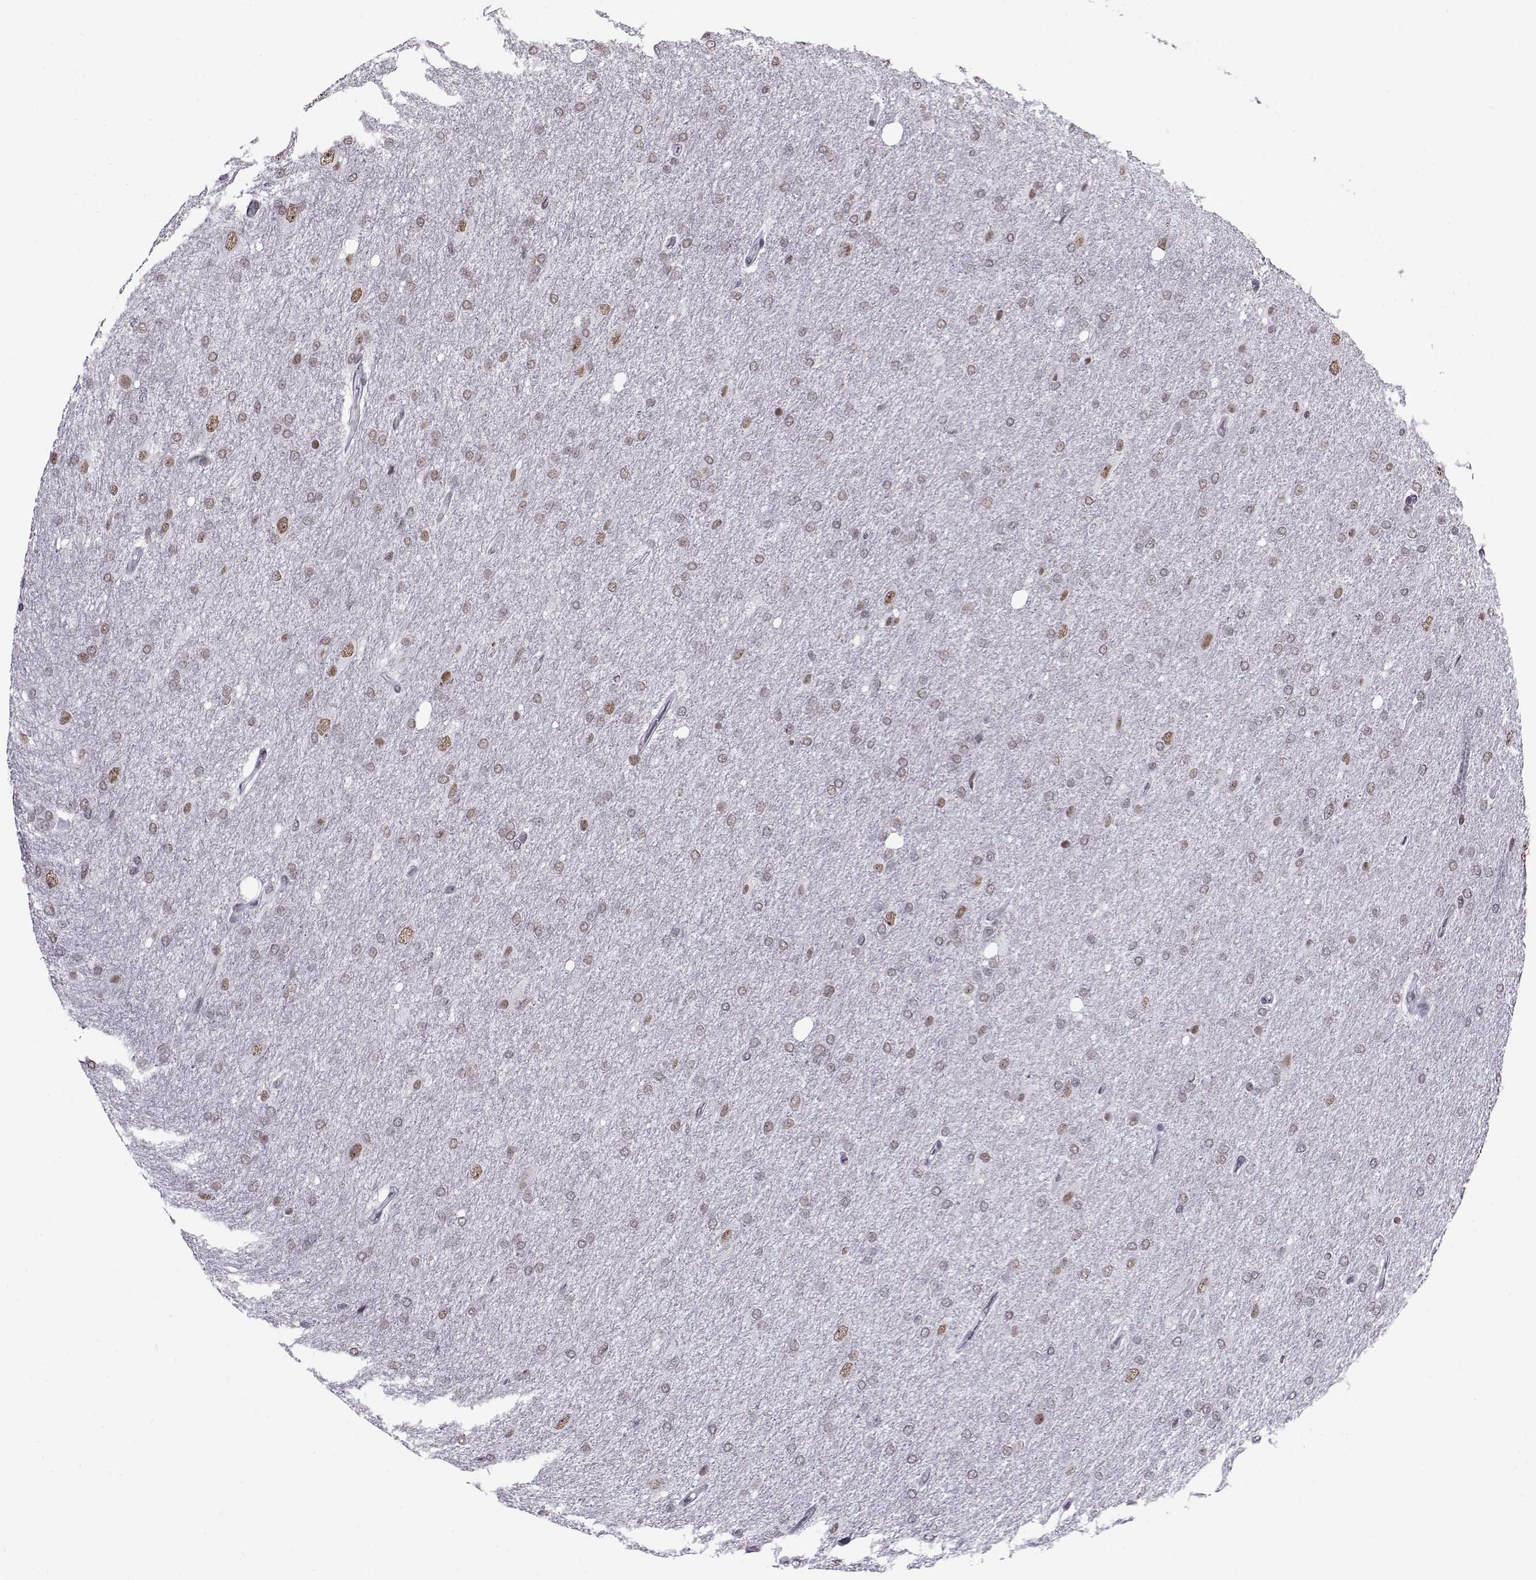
{"staining": {"intensity": "negative", "quantity": "none", "location": "none"}, "tissue": "glioma", "cell_type": "Tumor cells", "image_type": "cancer", "snomed": [{"axis": "morphology", "description": "Glioma, malignant, High grade"}, {"axis": "topography", "description": "Cerebral cortex"}], "caption": "The immunohistochemistry (IHC) histopathology image has no significant expression in tumor cells of glioma tissue.", "gene": "PRMT8", "patient": {"sex": "male", "age": 70}}